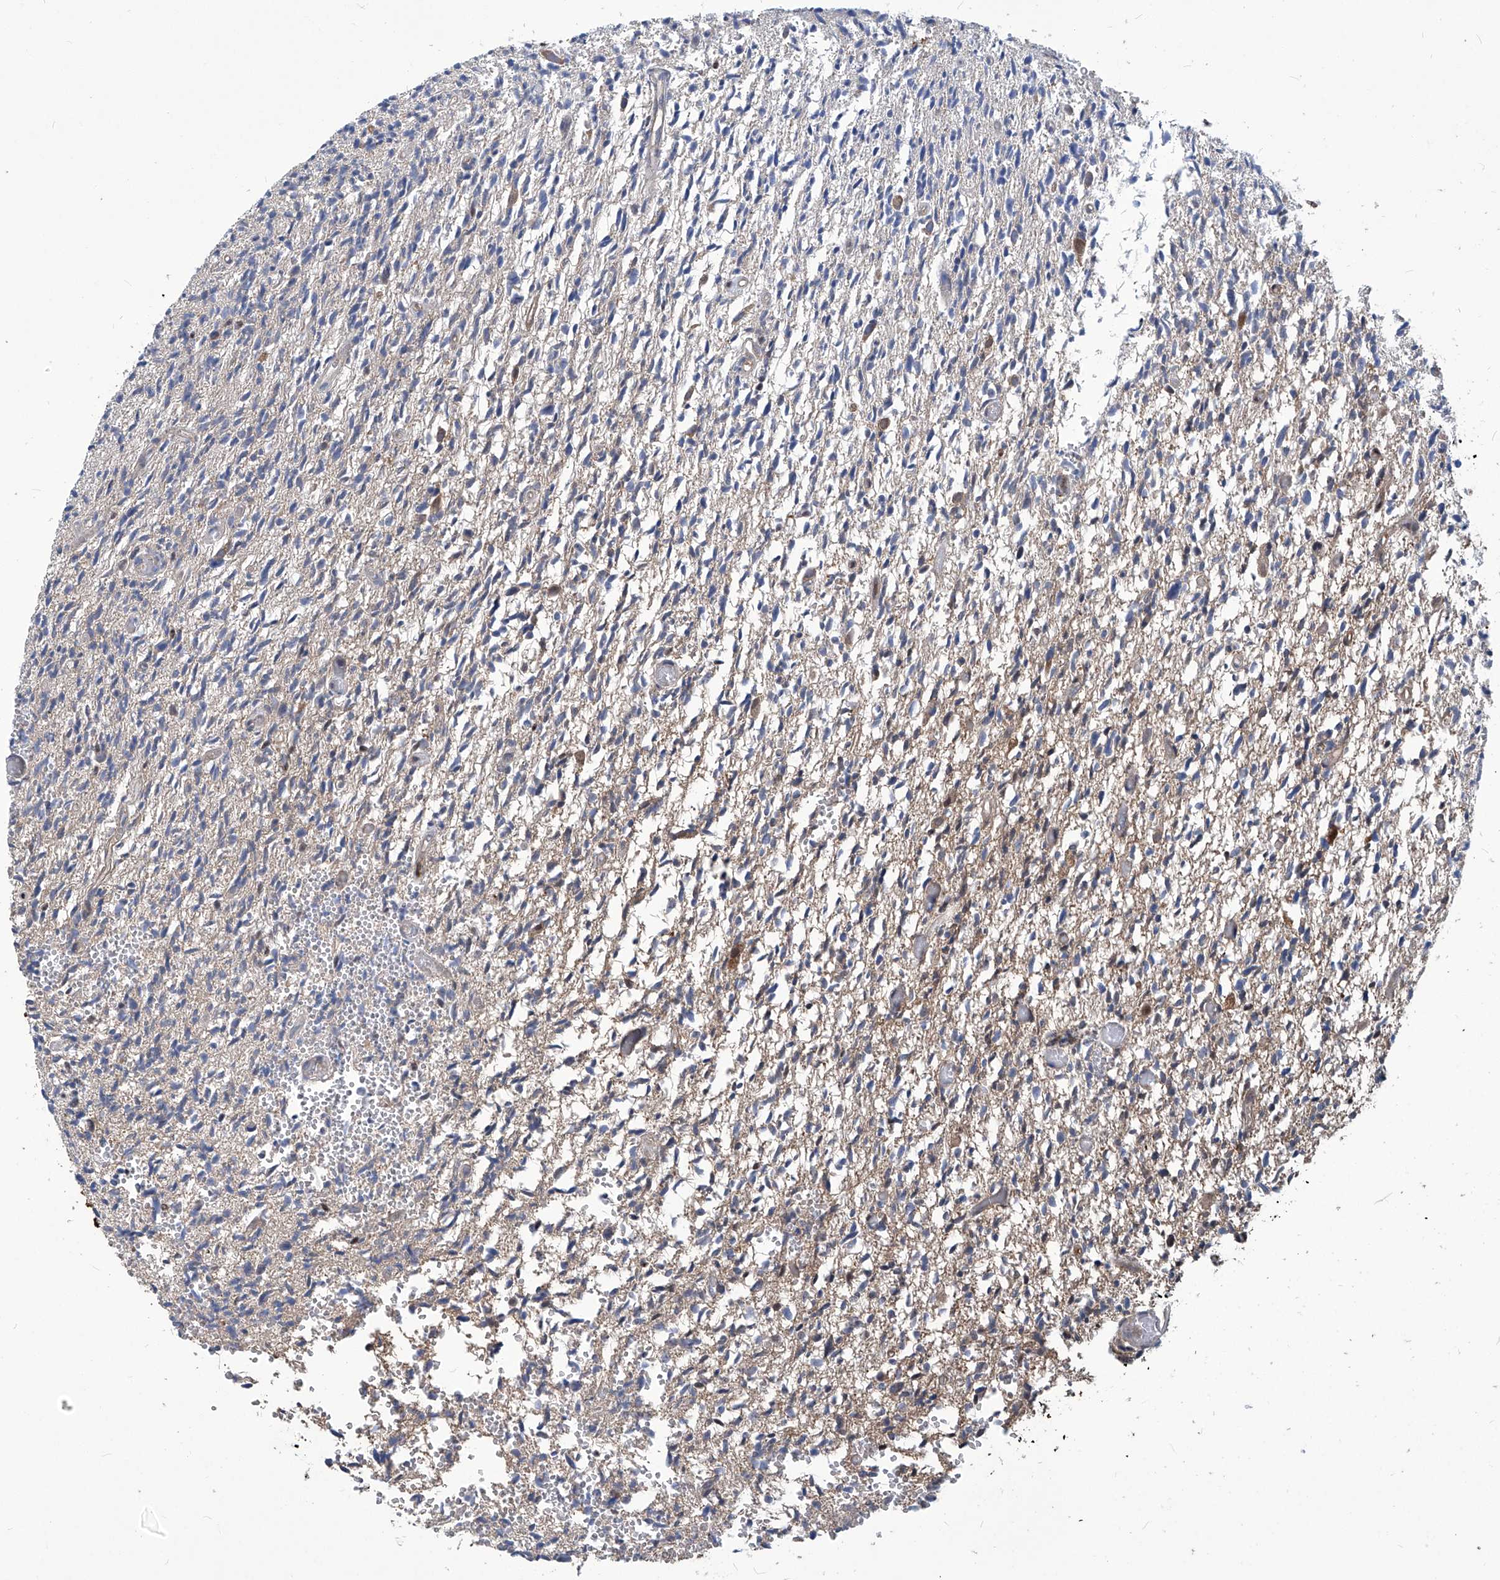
{"staining": {"intensity": "negative", "quantity": "none", "location": "none"}, "tissue": "glioma", "cell_type": "Tumor cells", "image_type": "cancer", "snomed": [{"axis": "morphology", "description": "Glioma, malignant, High grade"}, {"axis": "topography", "description": "Brain"}], "caption": "Photomicrograph shows no protein staining in tumor cells of glioma tissue. (Immunohistochemistry, brightfield microscopy, high magnification).", "gene": "PSMB1", "patient": {"sex": "female", "age": 57}}